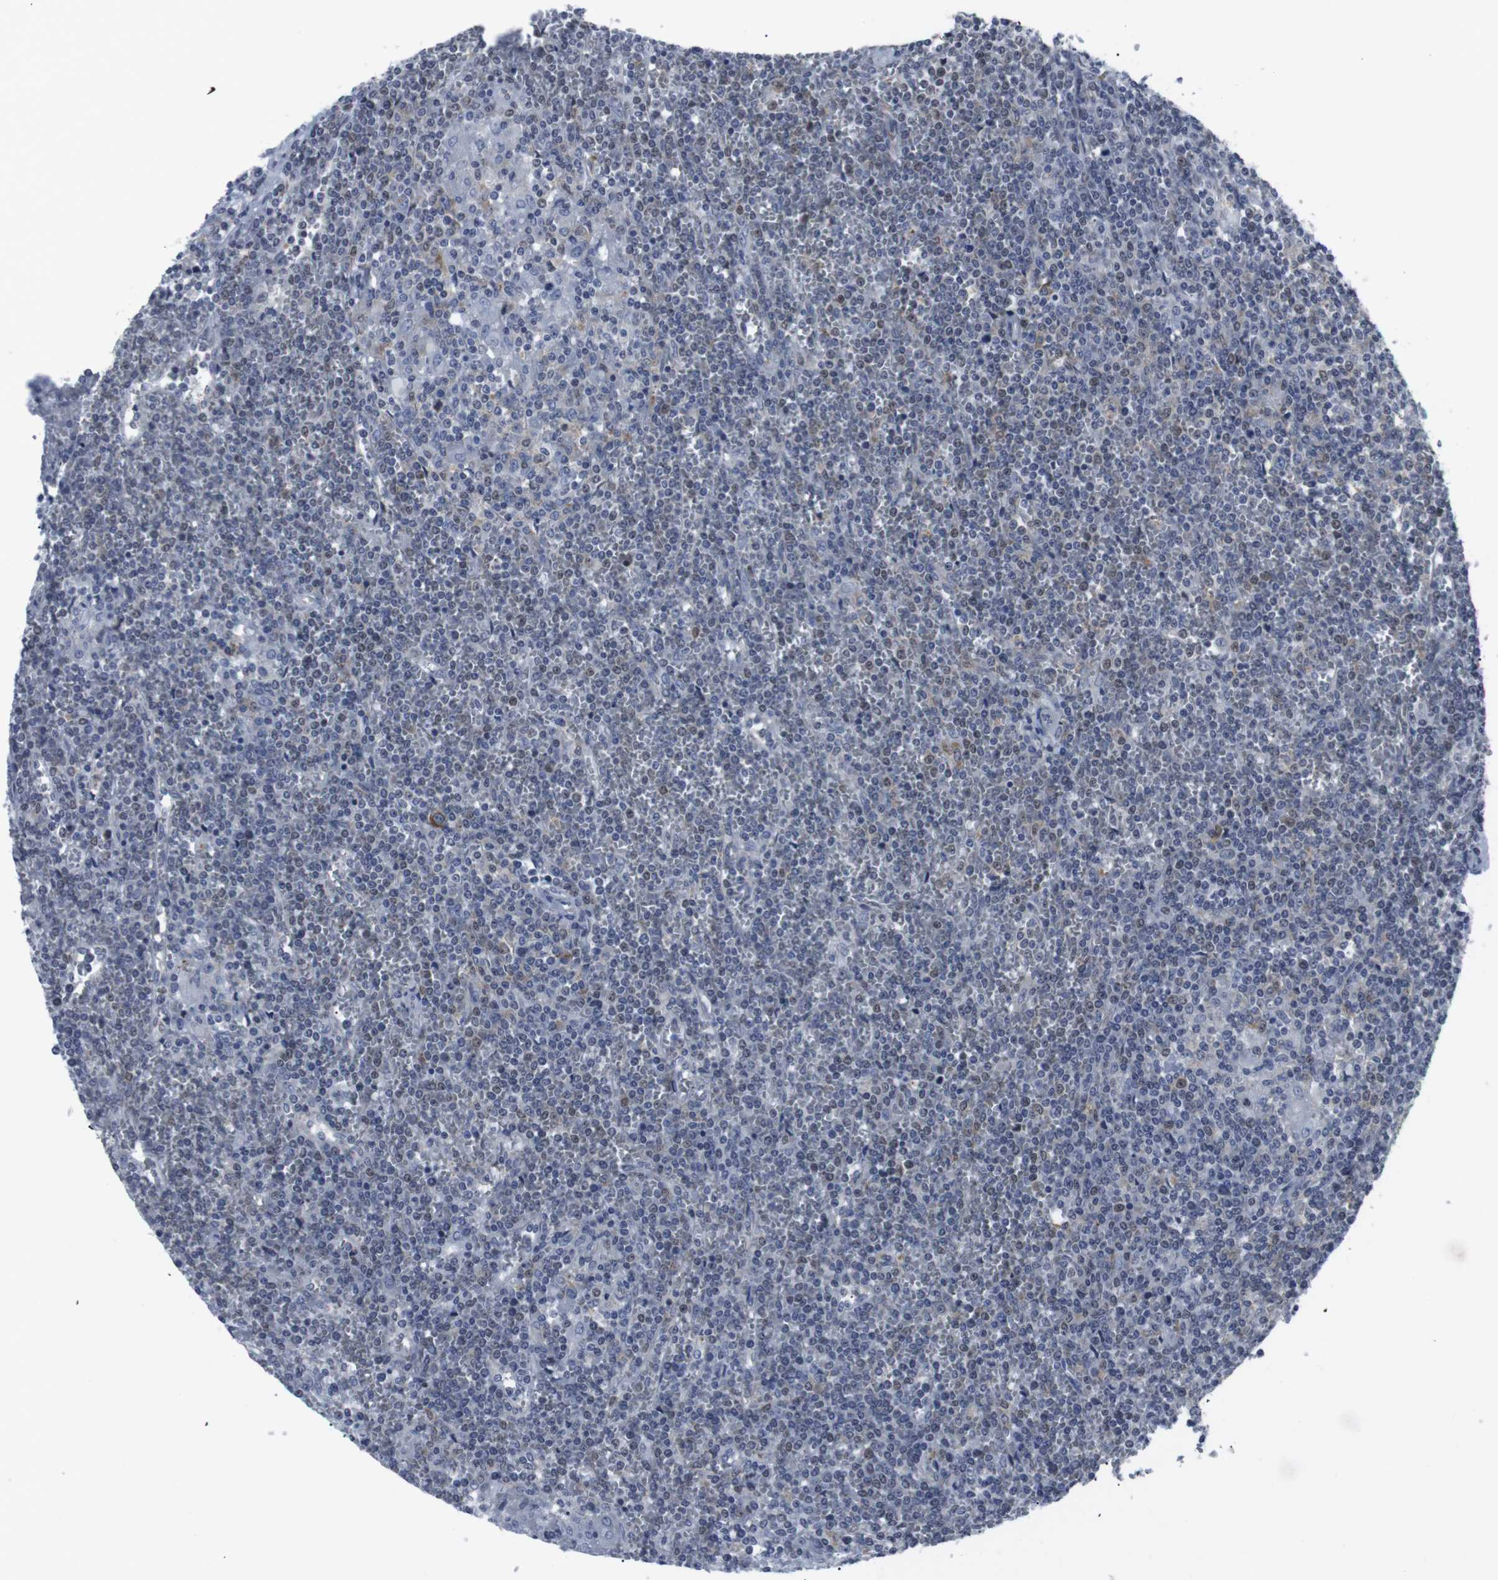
{"staining": {"intensity": "weak", "quantity": "25%-75%", "location": "nuclear"}, "tissue": "lymphoma", "cell_type": "Tumor cells", "image_type": "cancer", "snomed": [{"axis": "morphology", "description": "Malignant lymphoma, non-Hodgkin's type, Low grade"}, {"axis": "topography", "description": "Spleen"}], "caption": "This micrograph reveals immunohistochemistry staining of malignant lymphoma, non-Hodgkin's type (low-grade), with low weak nuclear positivity in approximately 25%-75% of tumor cells.", "gene": "GEMIN2", "patient": {"sex": "female", "age": 19}}